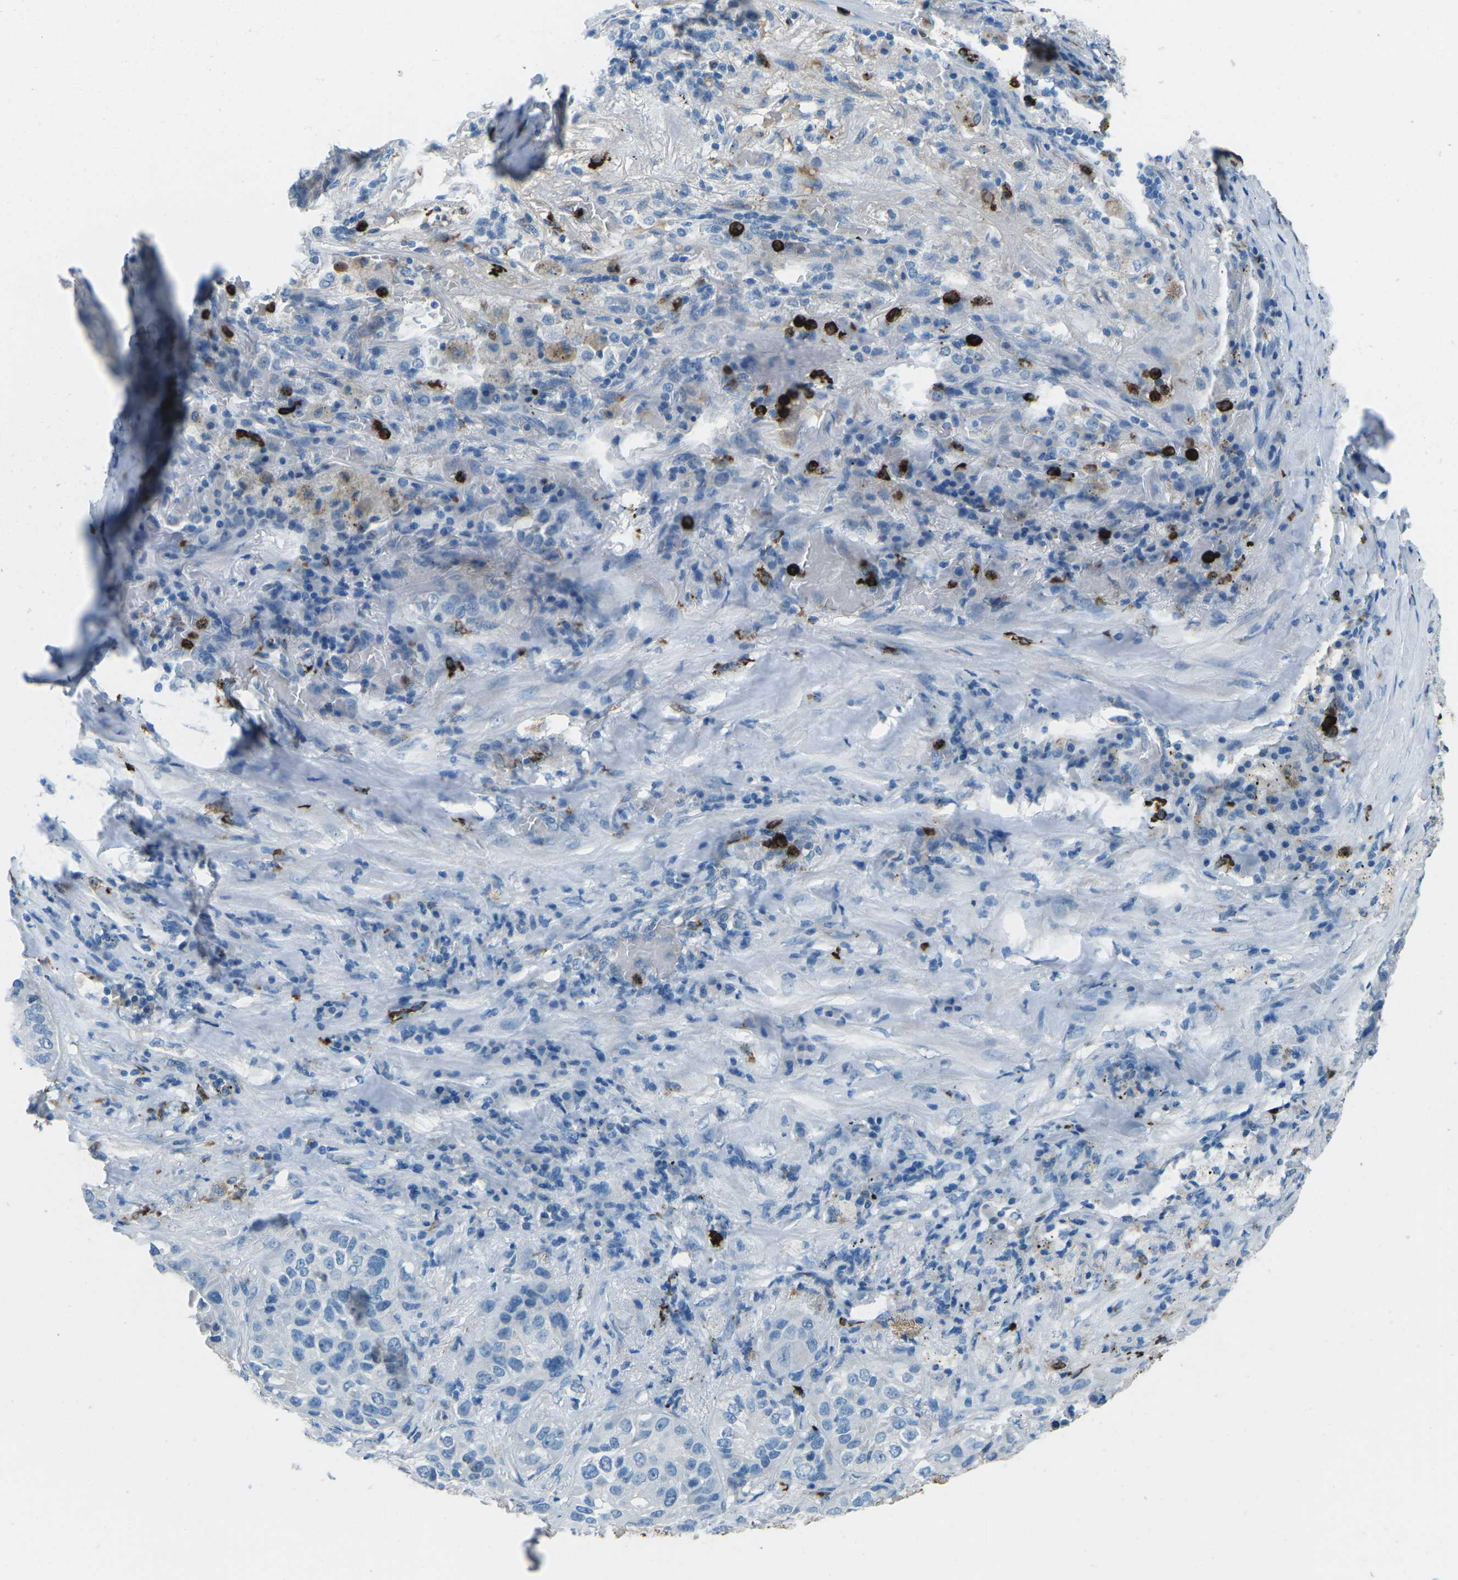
{"staining": {"intensity": "negative", "quantity": "none", "location": "none"}, "tissue": "lung cancer", "cell_type": "Tumor cells", "image_type": "cancer", "snomed": [{"axis": "morphology", "description": "Squamous cell carcinoma, NOS"}, {"axis": "topography", "description": "Lung"}], "caption": "A high-resolution image shows immunohistochemistry staining of squamous cell carcinoma (lung), which shows no significant positivity in tumor cells.", "gene": "FCN1", "patient": {"sex": "male", "age": 57}}